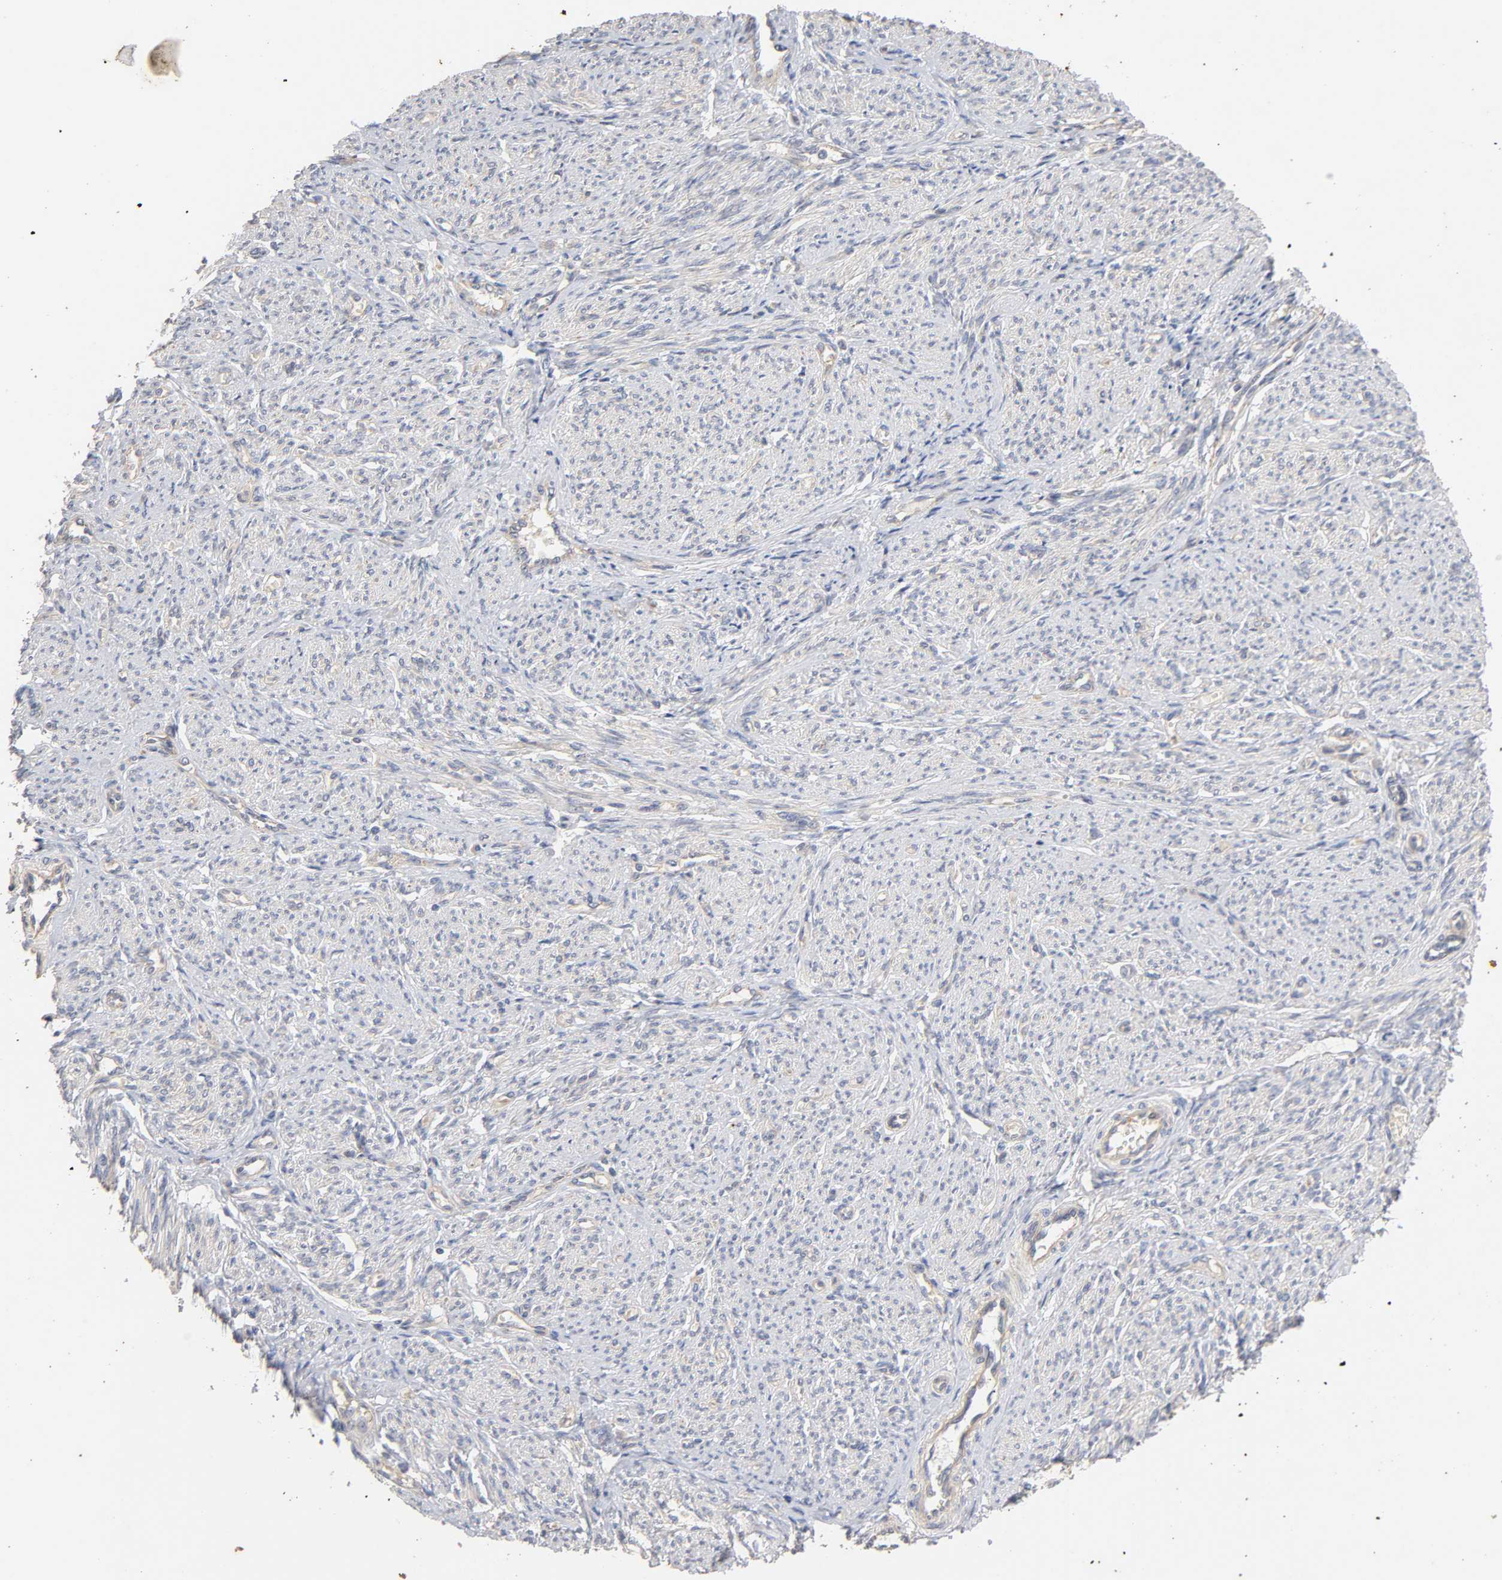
{"staining": {"intensity": "weak", "quantity": "25%-75%", "location": "cytoplasmic/membranous"}, "tissue": "smooth muscle", "cell_type": "Smooth muscle cells", "image_type": "normal", "snomed": [{"axis": "morphology", "description": "Normal tissue, NOS"}, {"axis": "topography", "description": "Smooth muscle"}], "caption": "Protein staining reveals weak cytoplasmic/membranous expression in about 25%-75% of smooth muscle cells in benign smooth muscle.", "gene": "PDZD11", "patient": {"sex": "female", "age": 65}}